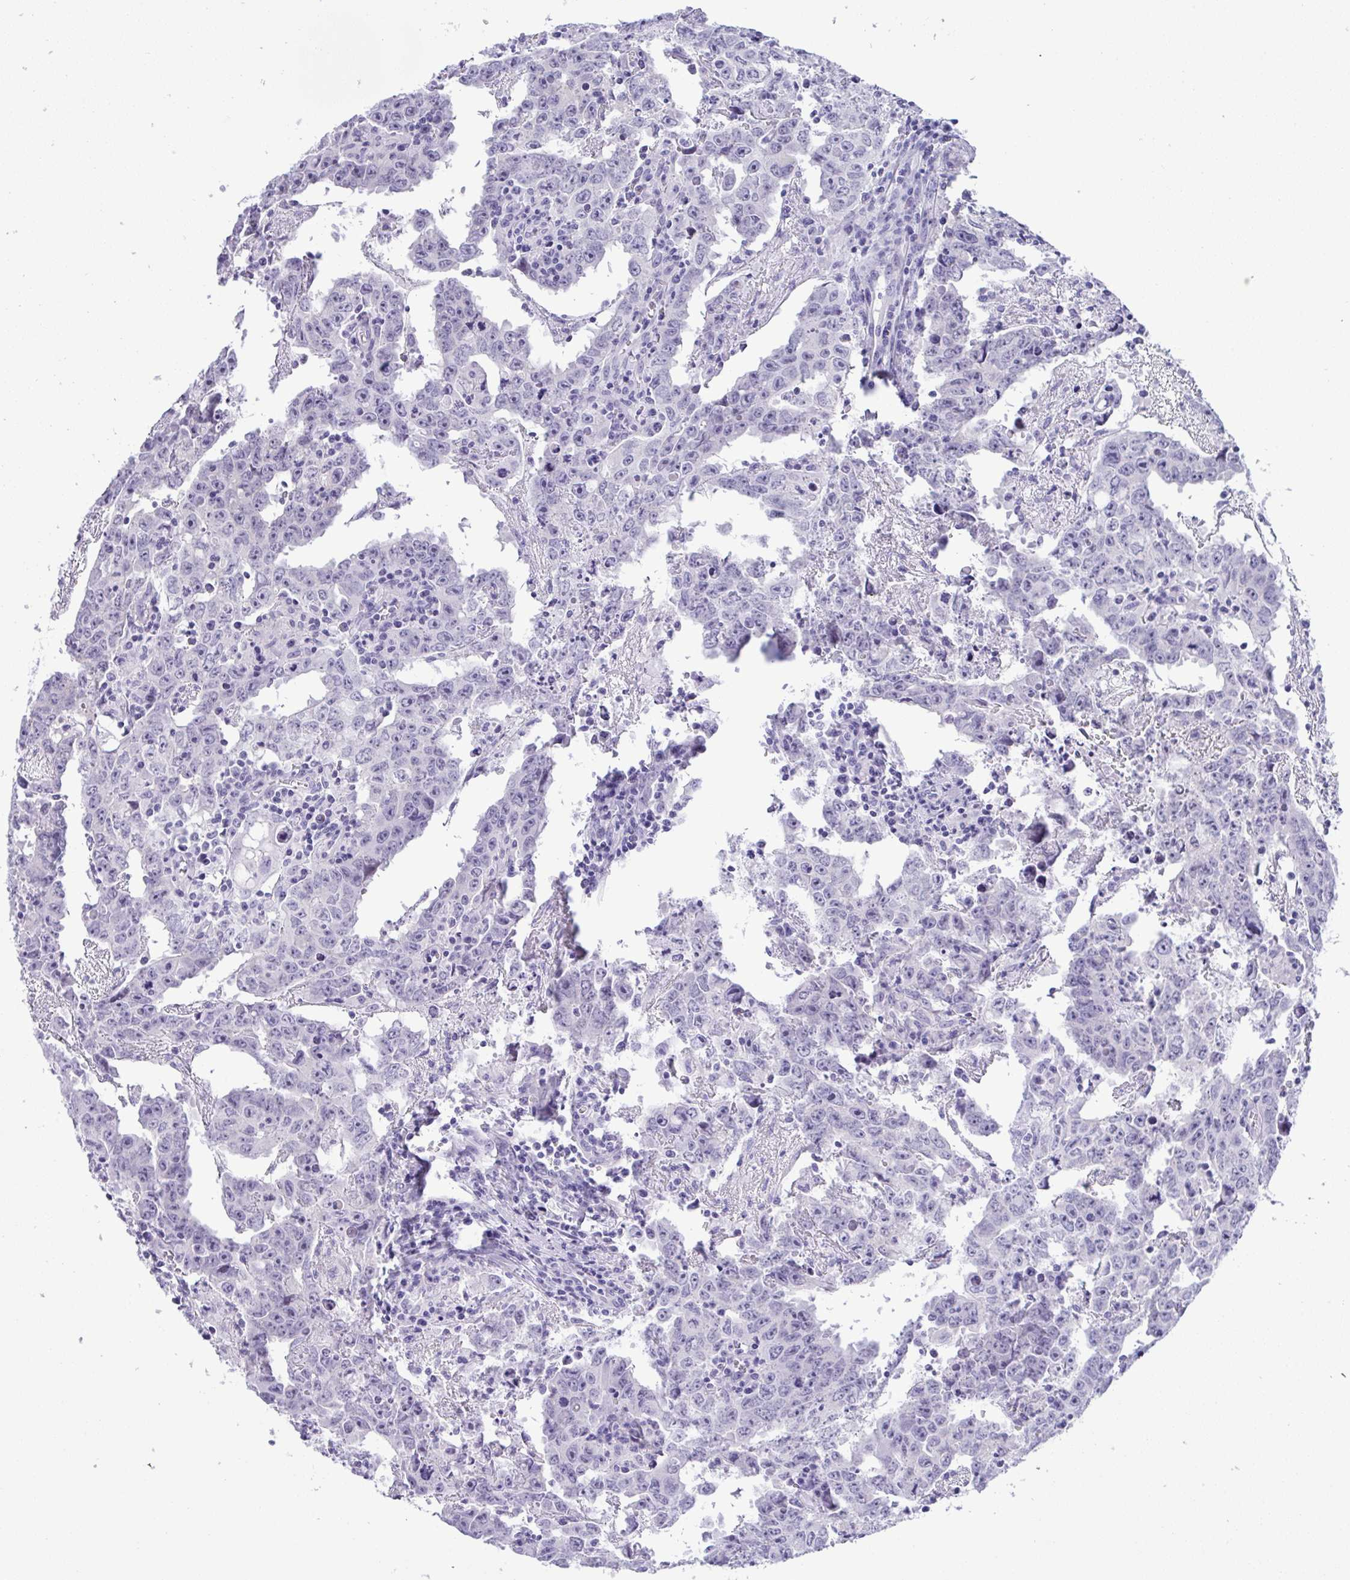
{"staining": {"intensity": "negative", "quantity": "none", "location": "none"}, "tissue": "testis cancer", "cell_type": "Tumor cells", "image_type": "cancer", "snomed": [{"axis": "morphology", "description": "Carcinoma, Embryonal, NOS"}, {"axis": "topography", "description": "Testis"}], "caption": "This is a histopathology image of immunohistochemistry staining of testis cancer, which shows no positivity in tumor cells.", "gene": "YBX2", "patient": {"sex": "male", "age": 22}}